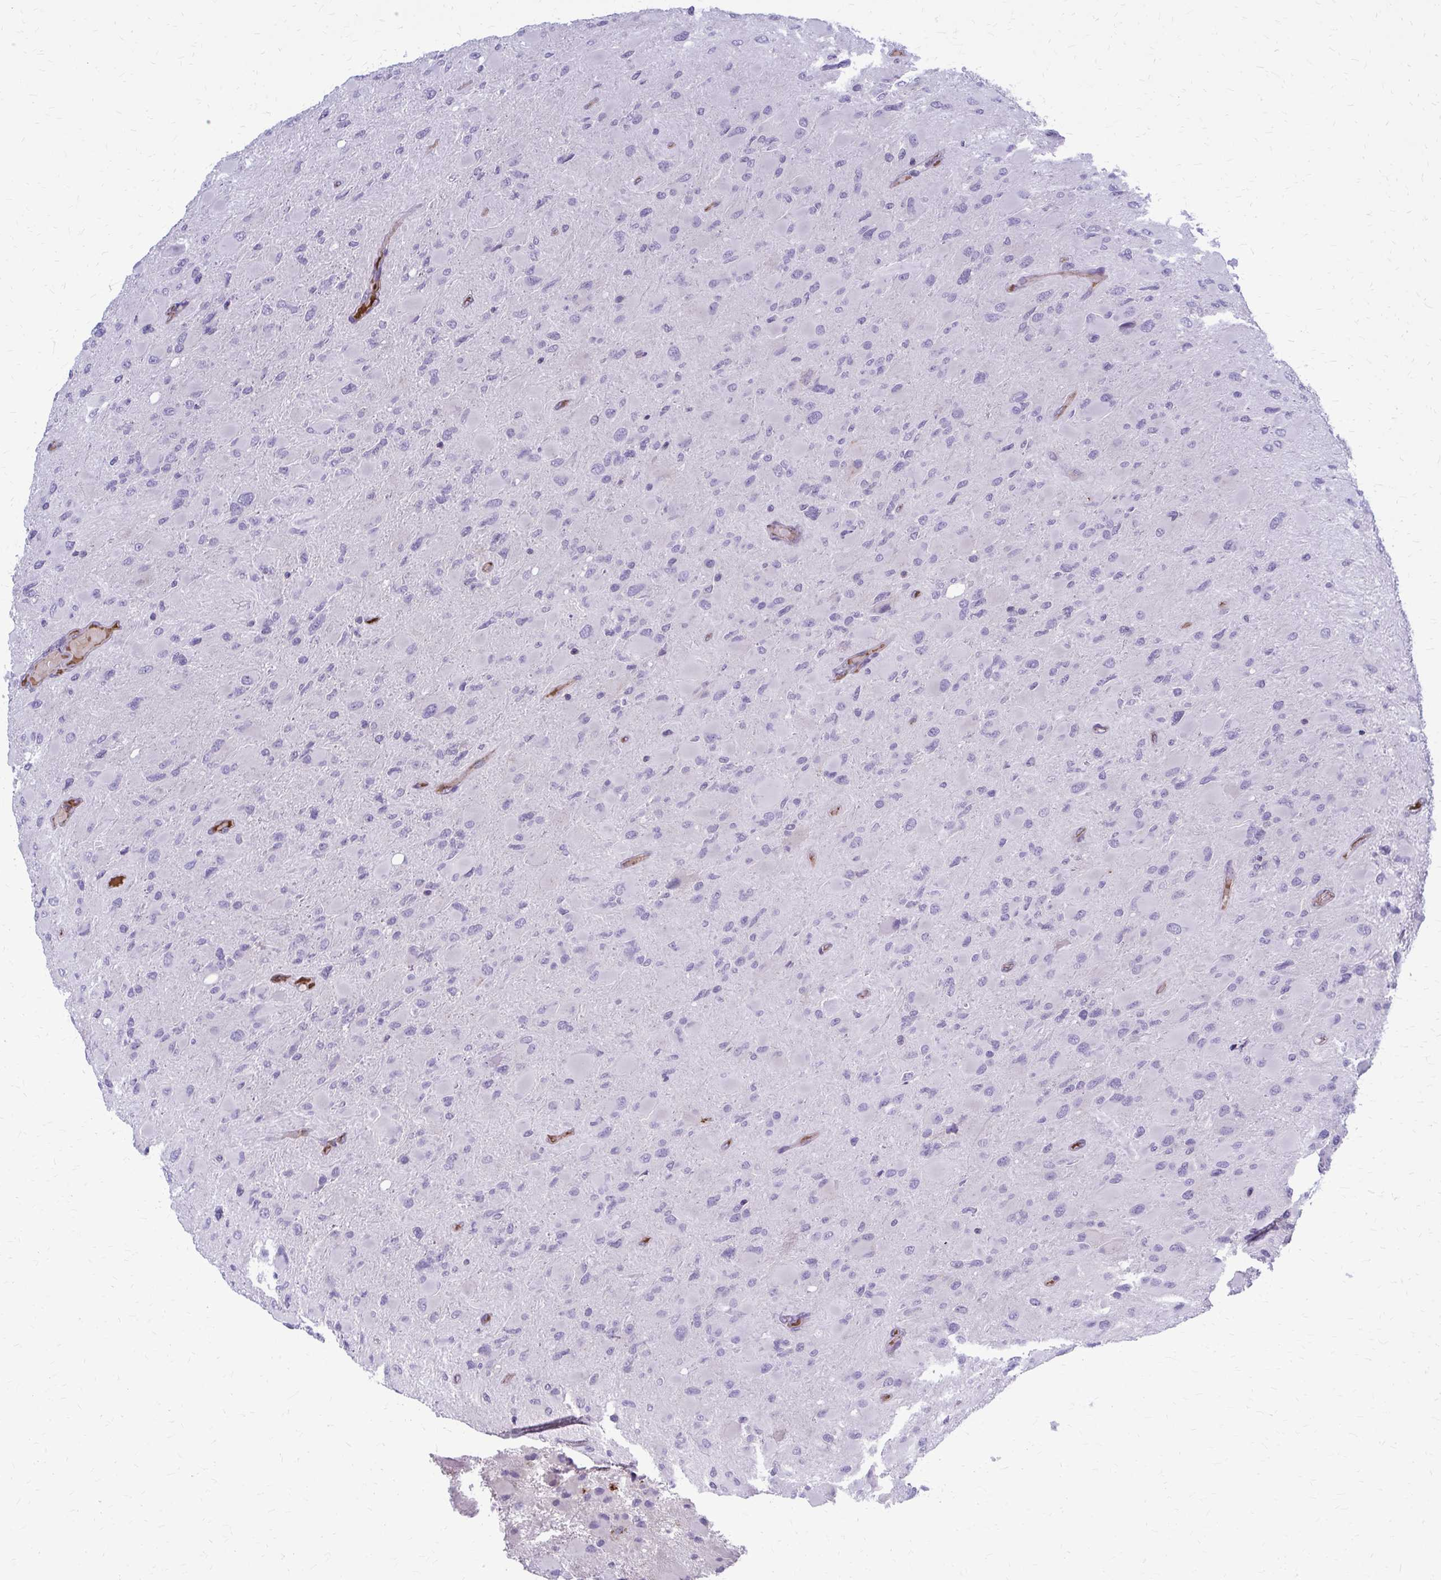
{"staining": {"intensity": "negative", "quantity": "none", "location": "none"}, "tissue": "glioma", "cell_type": "Tumor cells", "image_type": "cancer", "snomed": [{"axis": "morphology", "description": "Glioma, malignant, High grade"}, {"axis": "topography", "description": "Cerebral cortex"}], "caption": "This is an immunohistochemistry (IHC) photomicrograph of high-grade glioma (malignant). There is no staining in tumor cells.", "gene": "MCRIP2", "patient": {"sex": "female", "age": 36}}